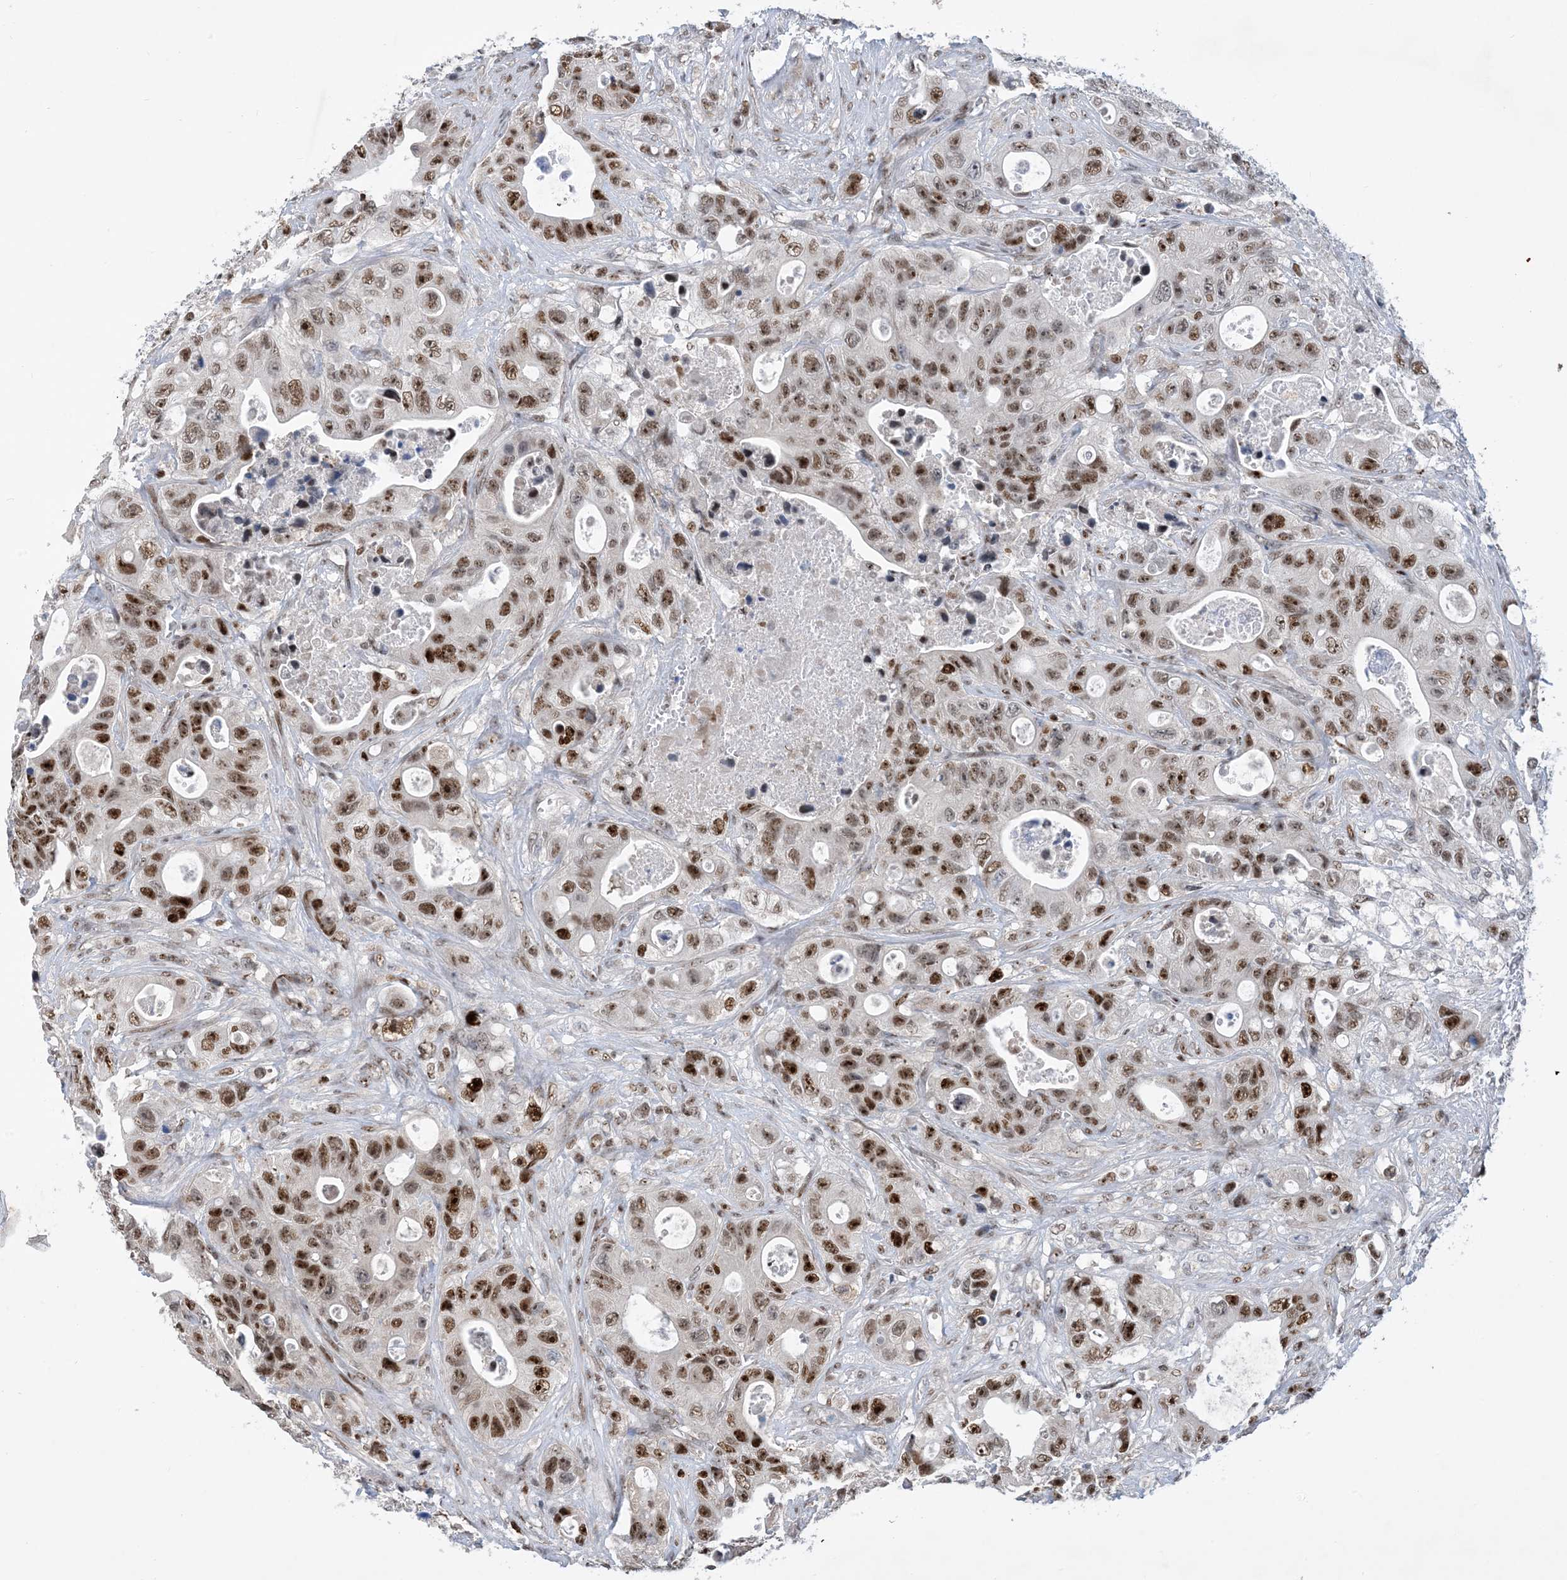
{"staining": {"intensity": "strong", "quantity": ">75%", "location": "nuclear"}, "tissue": "colorectal cancer", "cell_type": "Tumor cells", "image_type": "cancer", "snomed": [{"axis": "morphology", "description": "Adenocarcinoma, NOS"}, {"axis": "topography", "description": "Colon"}], "caption": "Immunohistochemical staining of human colorectal adenocarcinoma reveals high levels of strong nuclear positivity in about >75% of tumor cells.", "gene": "TSPYL1", "patient": {"sex": "female", "age": 46}}